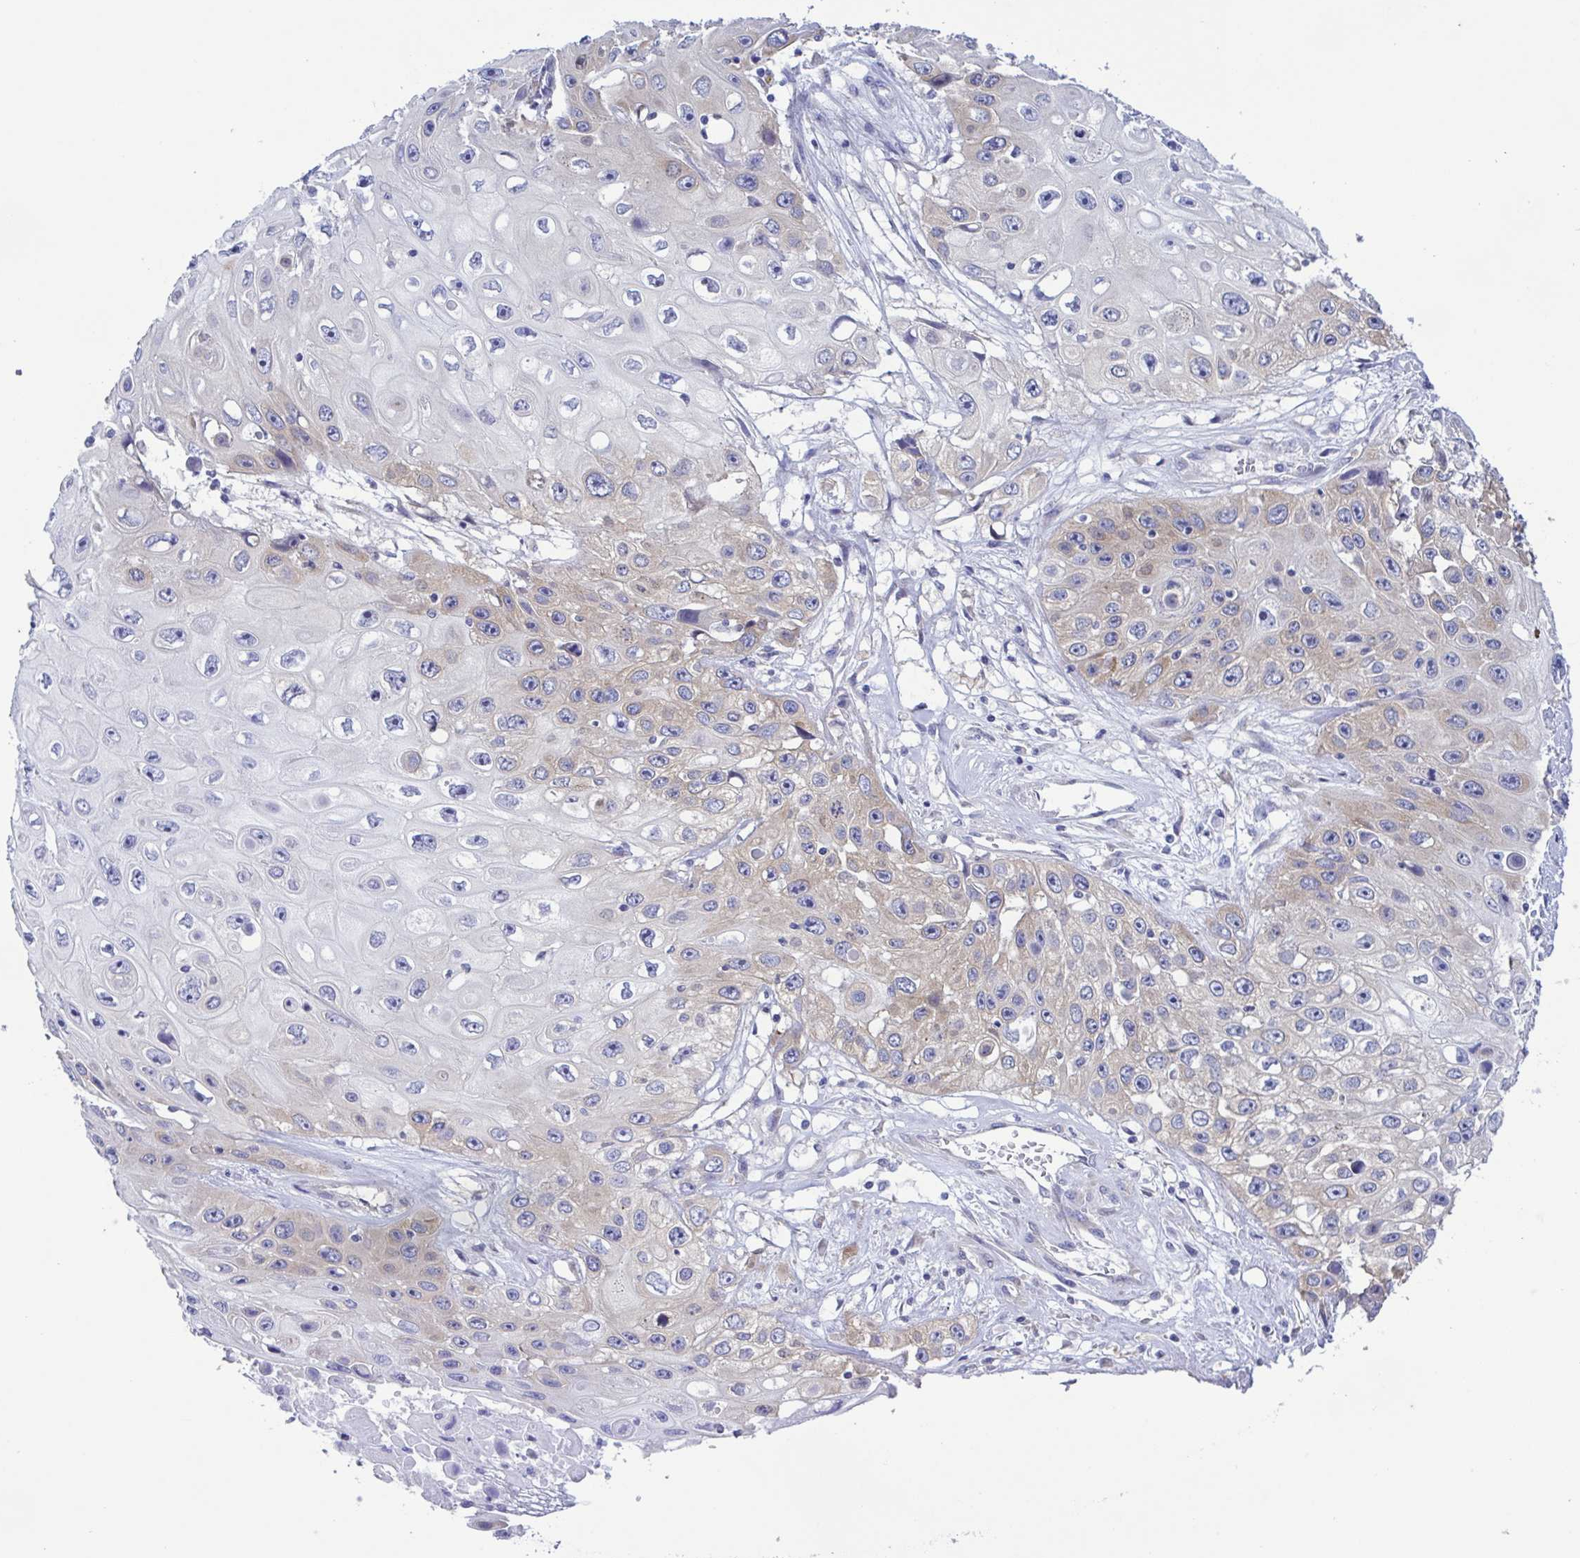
{"staining": {"intensity": "weak", "quantity": "<25%", "location": "cytoplasmic/membranous"}, "tissue": "skin cancer", "cell_type": "Tumor cells", "image_type": "cancer", "snomed": [{"axis": "morphology", "description": "Squamous cell carcinoma, NOS"}, {"axis": "topography", "description": "Skin"}], "caption": "High power microscopy photomicrograph of an IHC image of skin cancer (squamous cell carcinoma), revealing no significant positivity in tumor cells. (DAB (3,3'-diaminobenzidine) IHC with hematoxylin counter stain).", "gene": "TNNI3", "patient": {"sex": "male", "age": 82}}